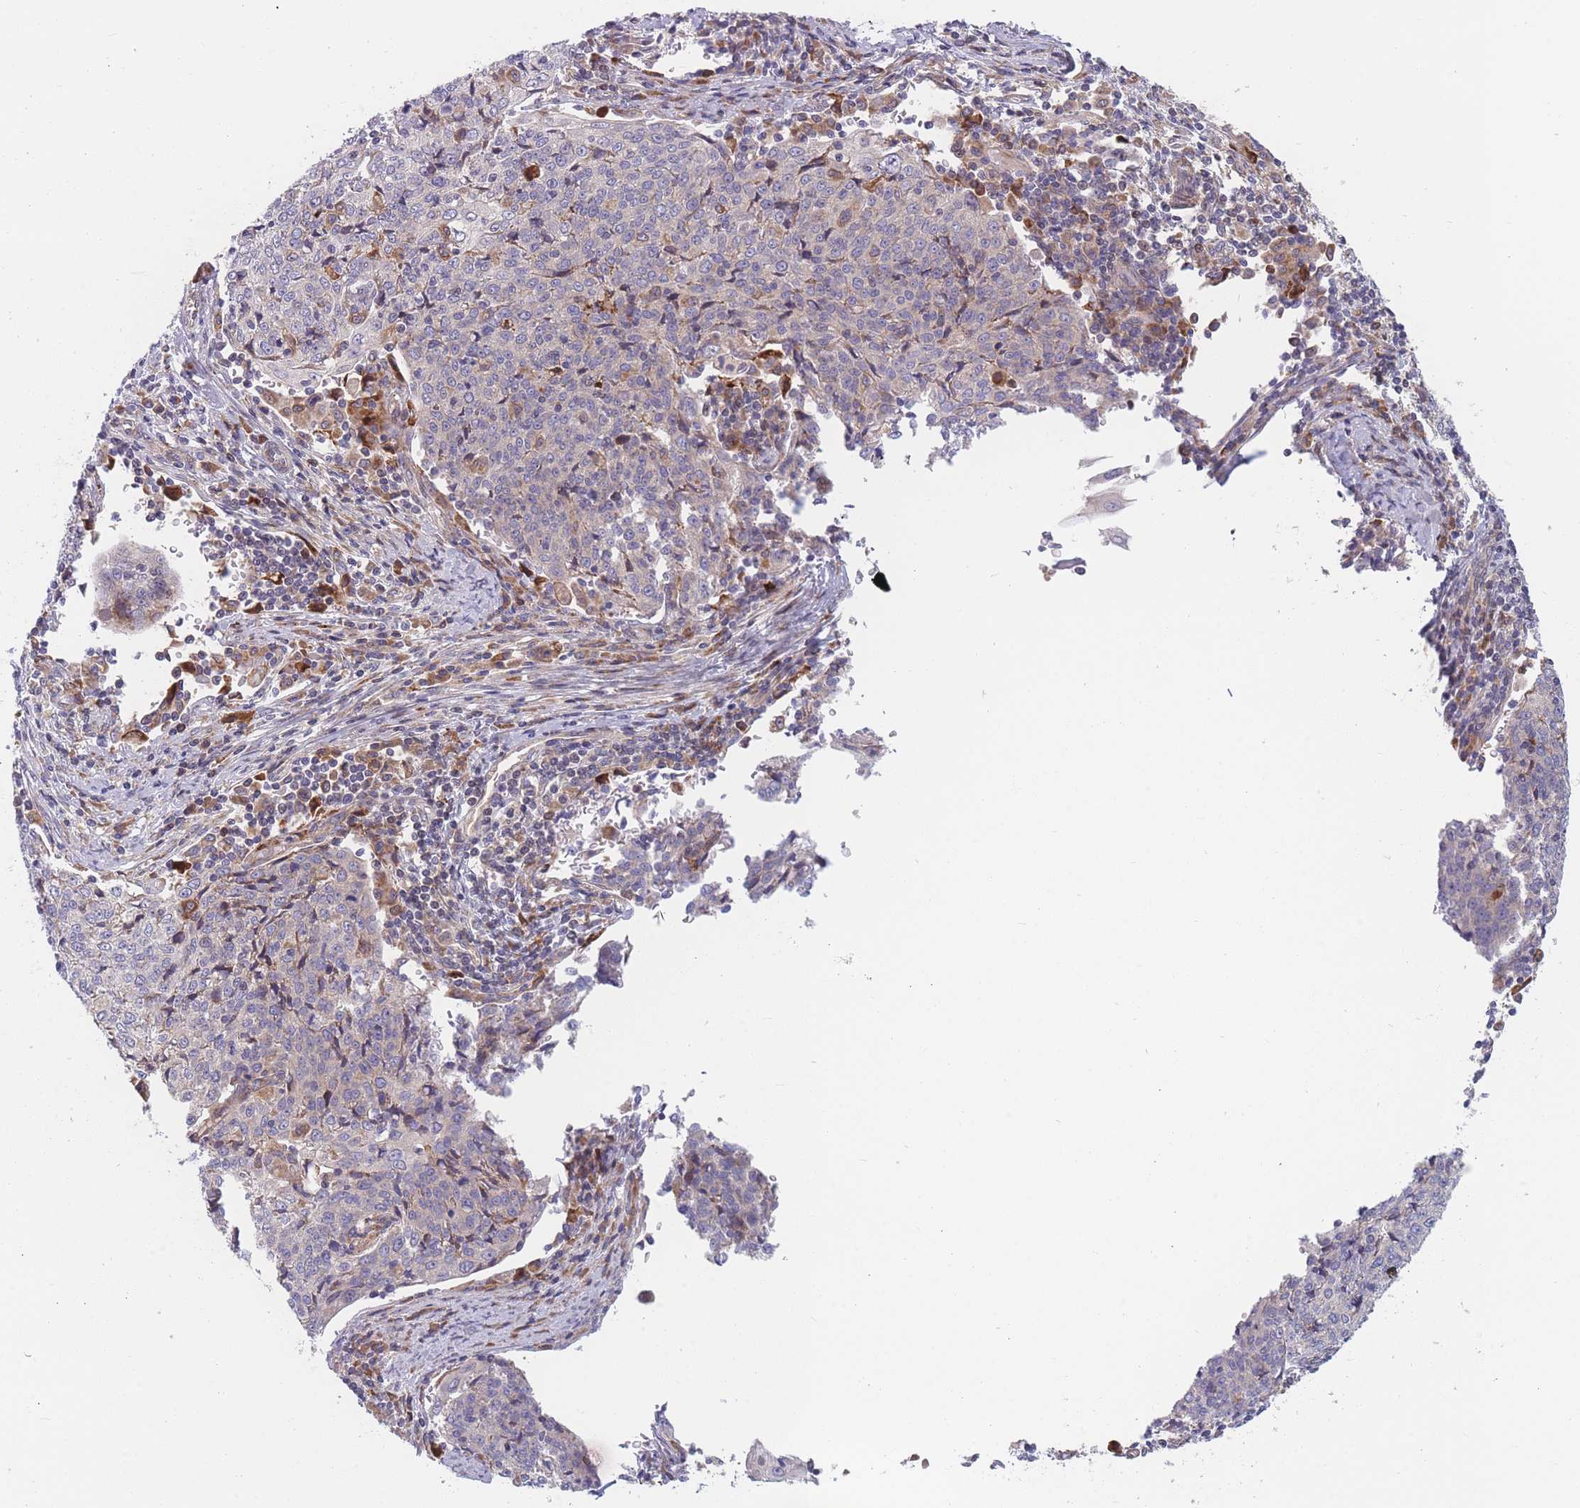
{"staining": {"intensity": "negative", "quantity": "none", "location": "none"}, "tissue": "cervical cancer", "cell_type": "Tumor cells", "image_type": "cancer", "snomed": [{"axis": "morphology", "description": "Squamous cell carcinoma, NOS"}, {"axis": "topography", "description": "Cervix"}], "caption": "IHC photomicrograph of neoplastic tissue: human squamous cell carcinoma (cervical) stained with DAB reveals no significant protein expression in tumor cells.", "gene": "TMEM131L", "patient": {"sex": "female", "age": 48}}